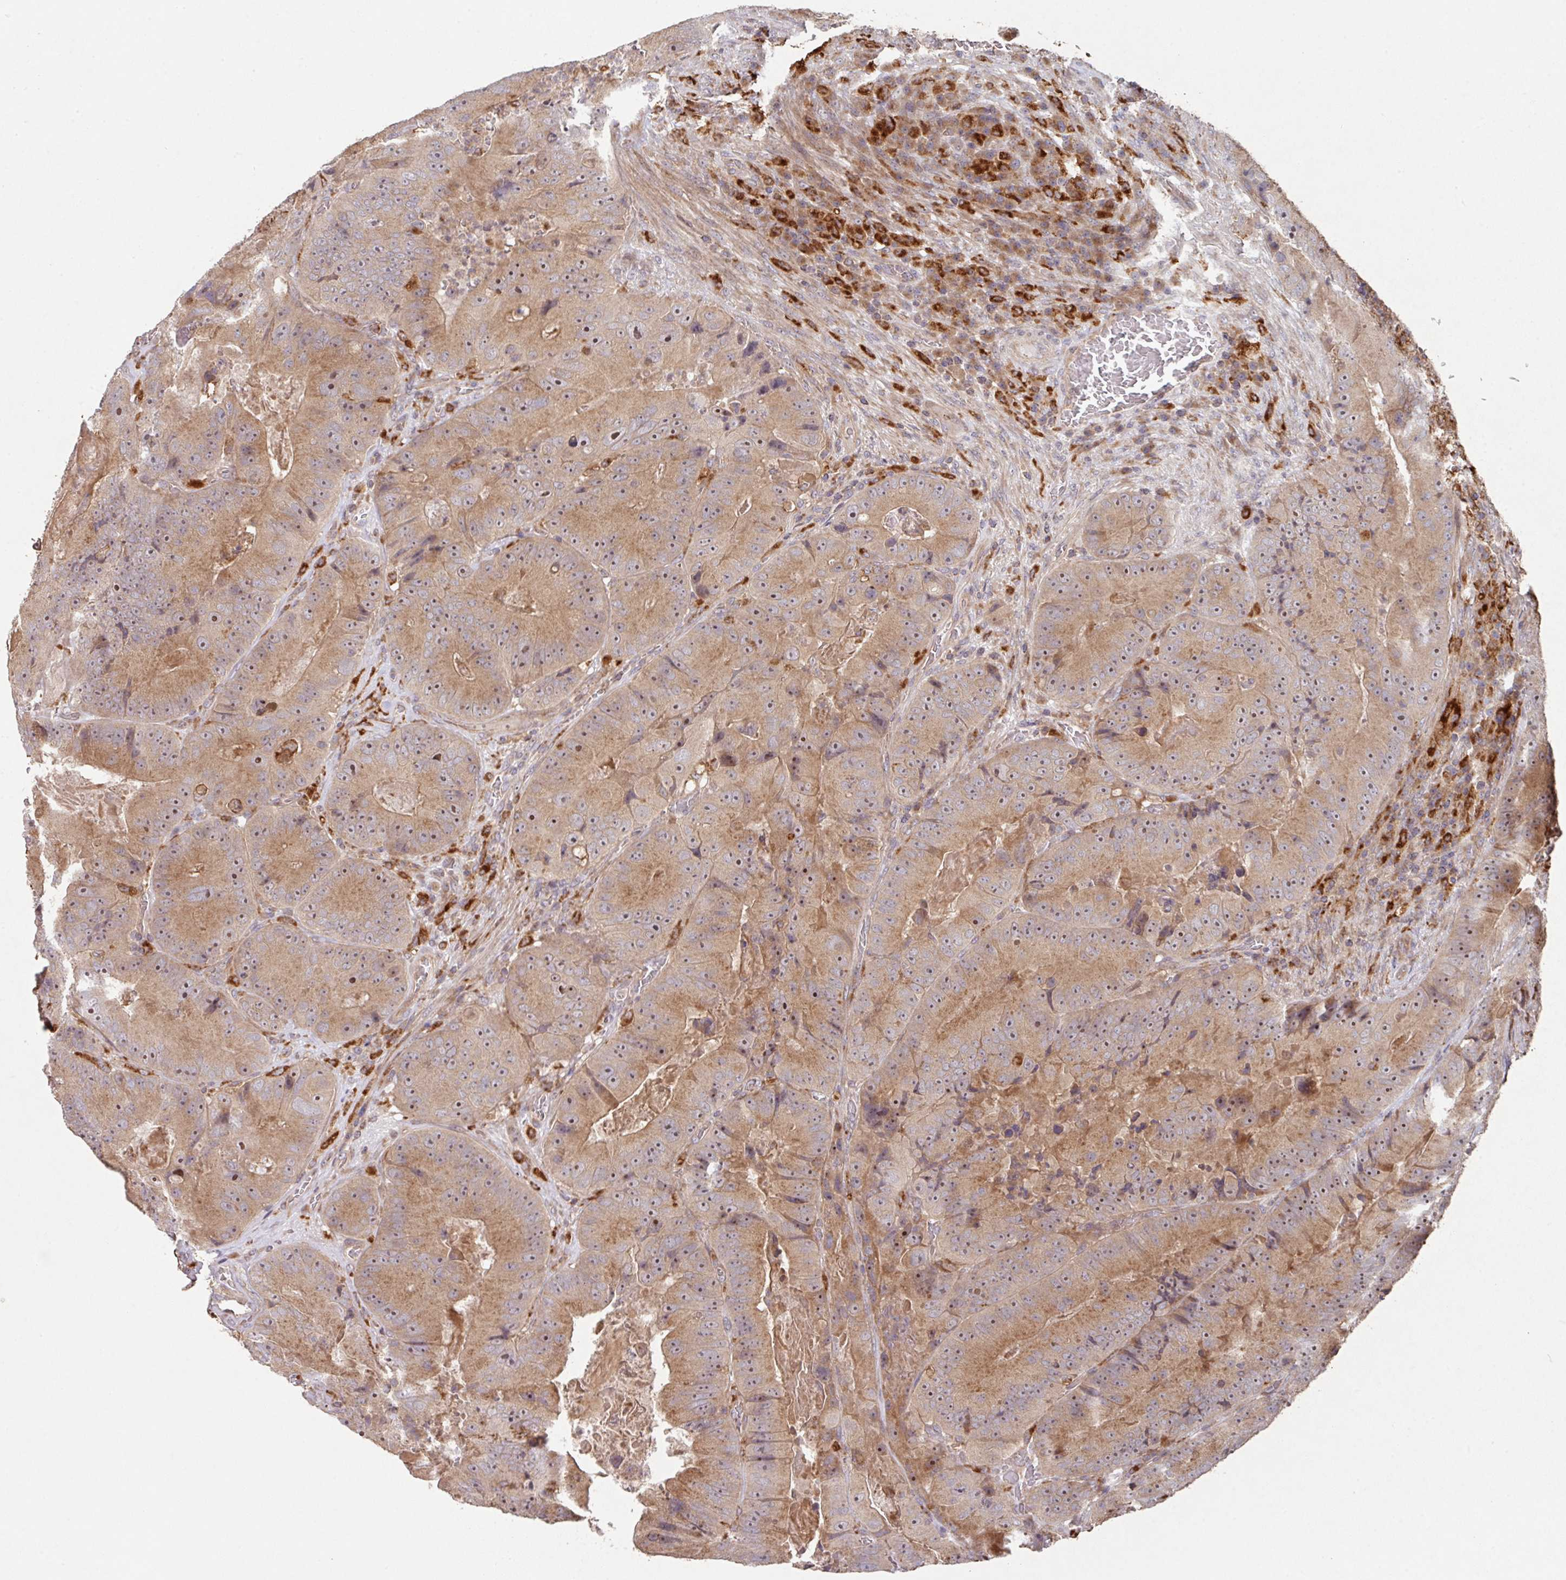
{"staining": {"intensity": "moderate", "quantity": ">75%", "location": "cytoplasmic/membranous,nuclear"}, "tissue": "colorectal cancer", "cell_type": "Tumor cells", "image_type": "cancer", "snomed": [{"axis": "morphology", "description": "Adenocarcinoma, NOS"}, {"axis": "topography", "description": "Colon"}], "caption": "Immunohistochemistry (DAB) staining of colorectal cancer (adenocarcinoma) reveals moderate cytoplasmic/membranous and nuclear protein expression in about >75% of tumor cells. The staining is performed using DAB (3,3'-diaminobenzidine) brown chromogen to label protein expression. The nuclei are counter-stained blue using hematoxylin.", "gene": "TRIM14", "patient": {"sex": "female", "age": 86}}